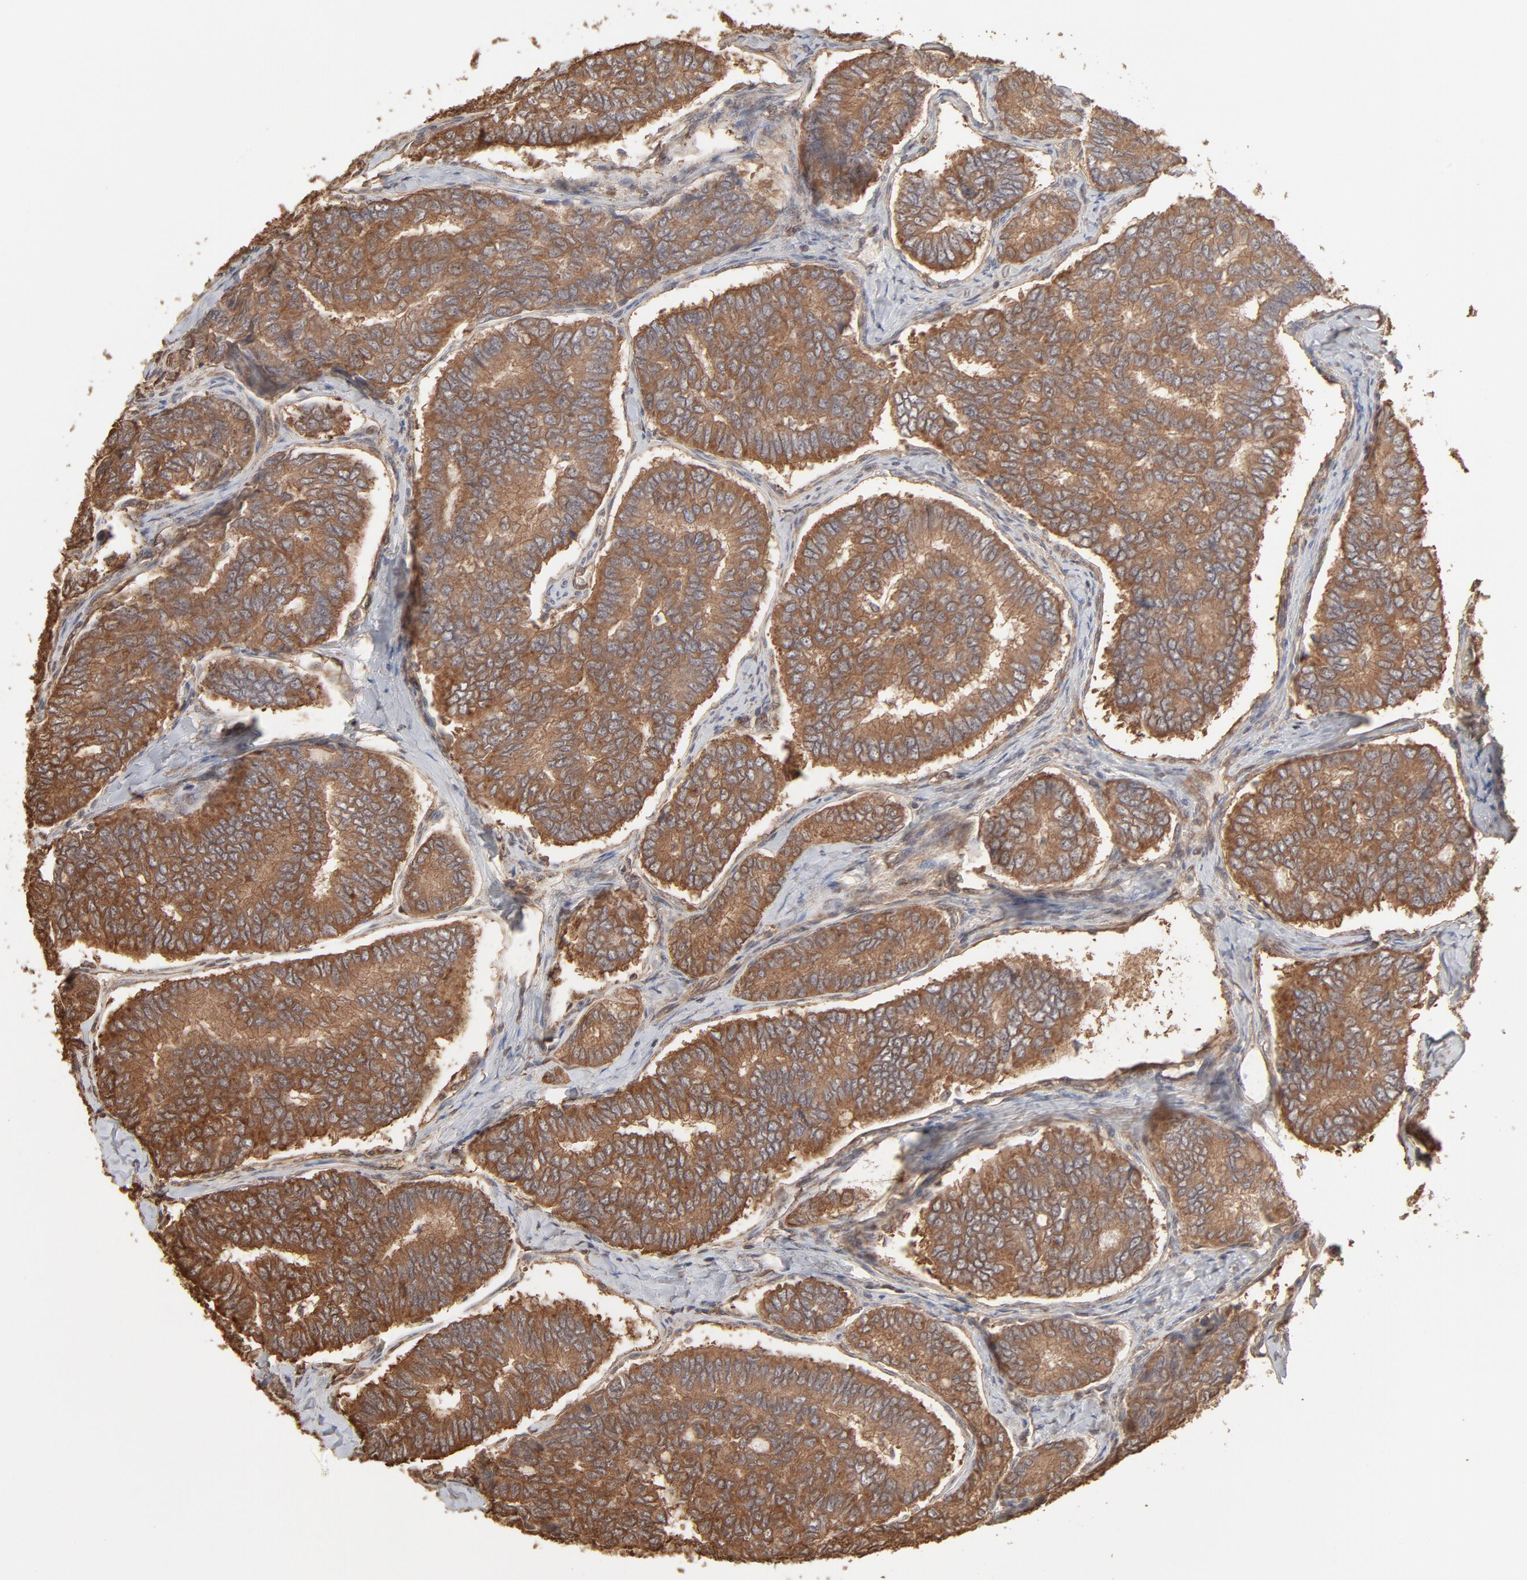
{"staining": {"intensity": "moderate", "quantity": ">75%", "location": "cytoplasmic/membranous"}, "tissue": "thyroid cancer", "cell_type": "Tumor cells", "image_type": "cancer", "snomed": [{"axis": "morphology", "description": "Papillary adenocarcinoma, NOS"}, {"axis": "topography", "description": "Thyroid gland"}], "caption": "The immunohistochemical stain labels moderate cytoplasmic/membranous positivity in tumor cells of papillary adenocarcinoma (thyroid) tissue.", "gene": "PPP2CA", "patient": {"sex": "female", "age": 35}}